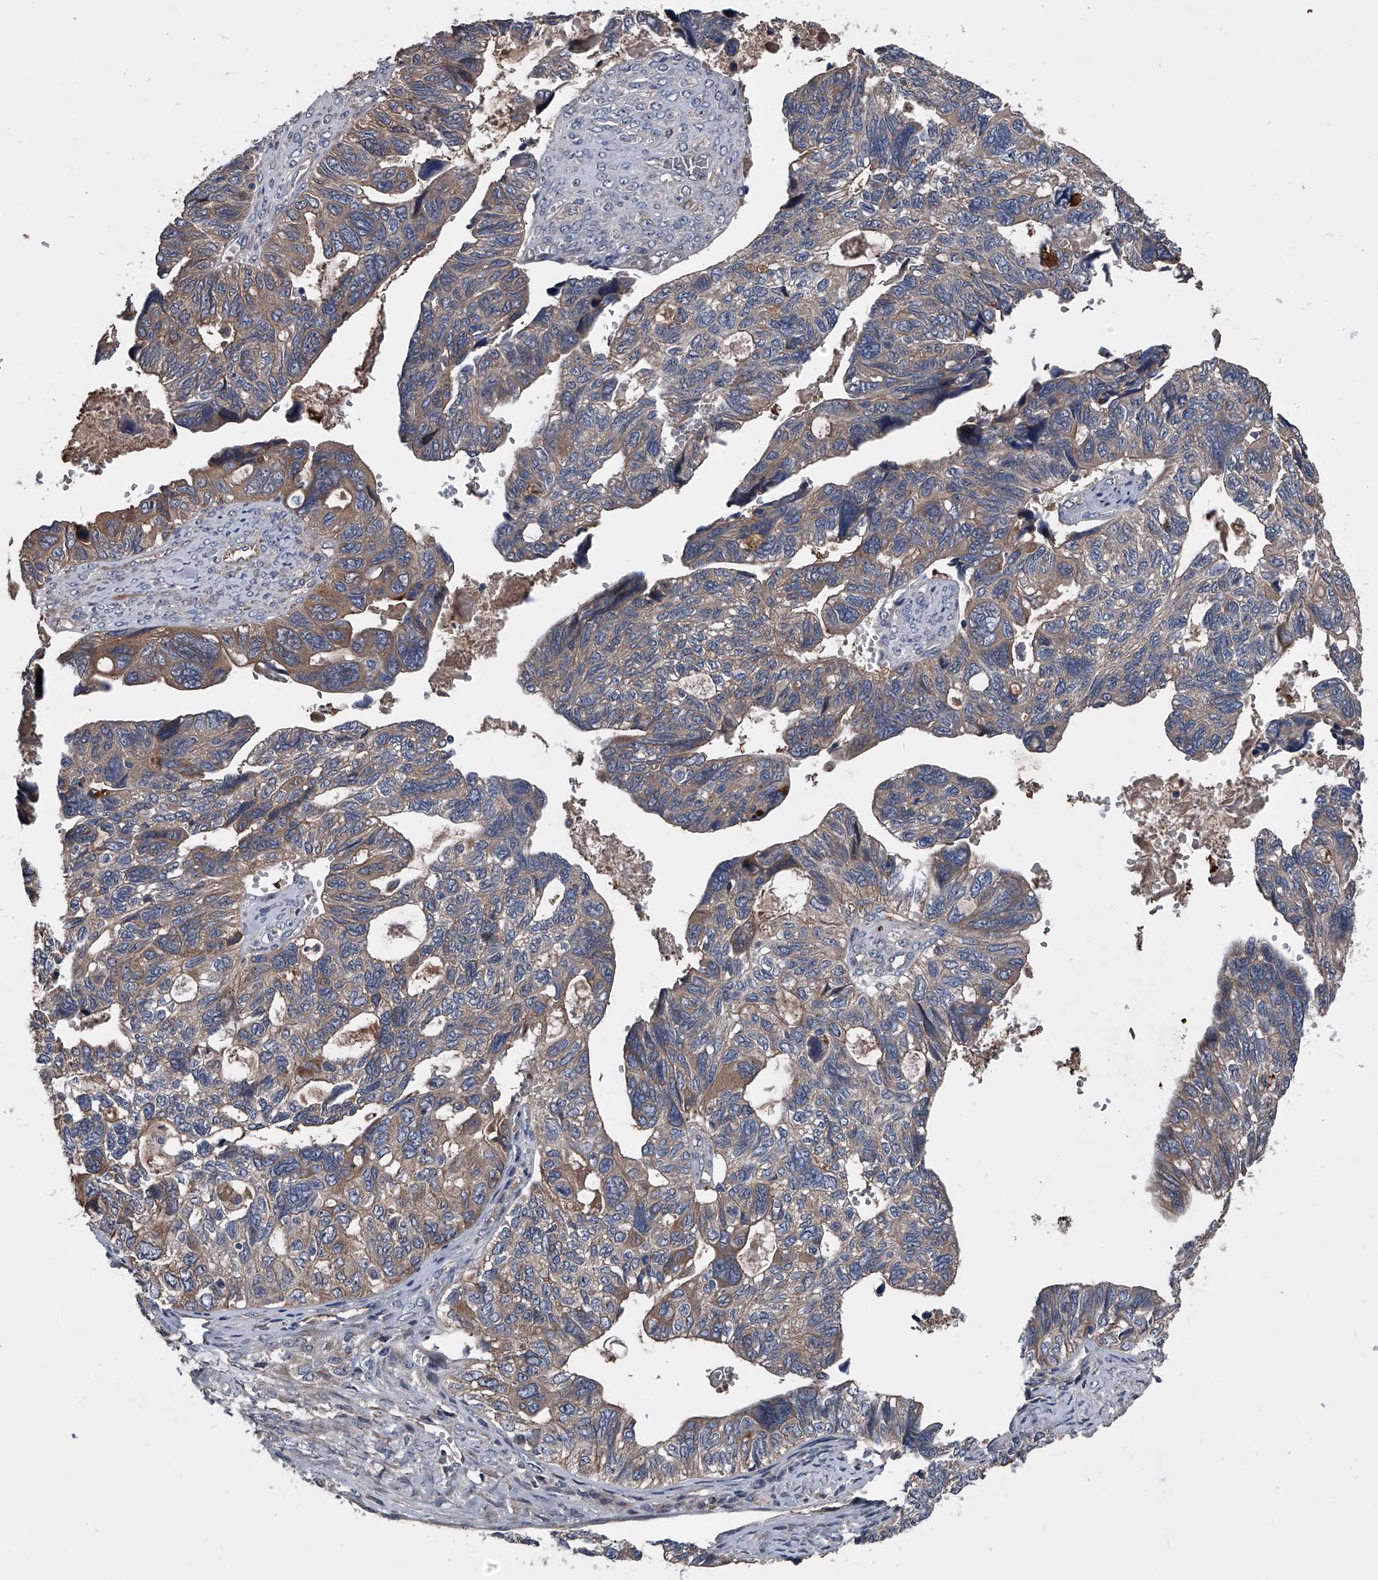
{"staining": {"intensity": "weak", "quantity": "25%-75%", "location": "cytoplasmic/membranous"}, "tissue": "ovarian cancer", "cell_type": "Tumor cells", "image_type": "cancer", "snomed": [{"axis": "morphology", "description": "Cystadenocarcinoma, serous, NOS"}, {"axis": "topography", "description": "Ovary"}], "caption": "There is low levels of weak cytoplasmic/membranous positivity in tumor cells of ovarian cancer (serous cystadenocarcinoma), as demonstrated by immunohistochemical staining (brown color).", "gene": "KIF13A", "patient": {"sex": "female", "age": 79}}